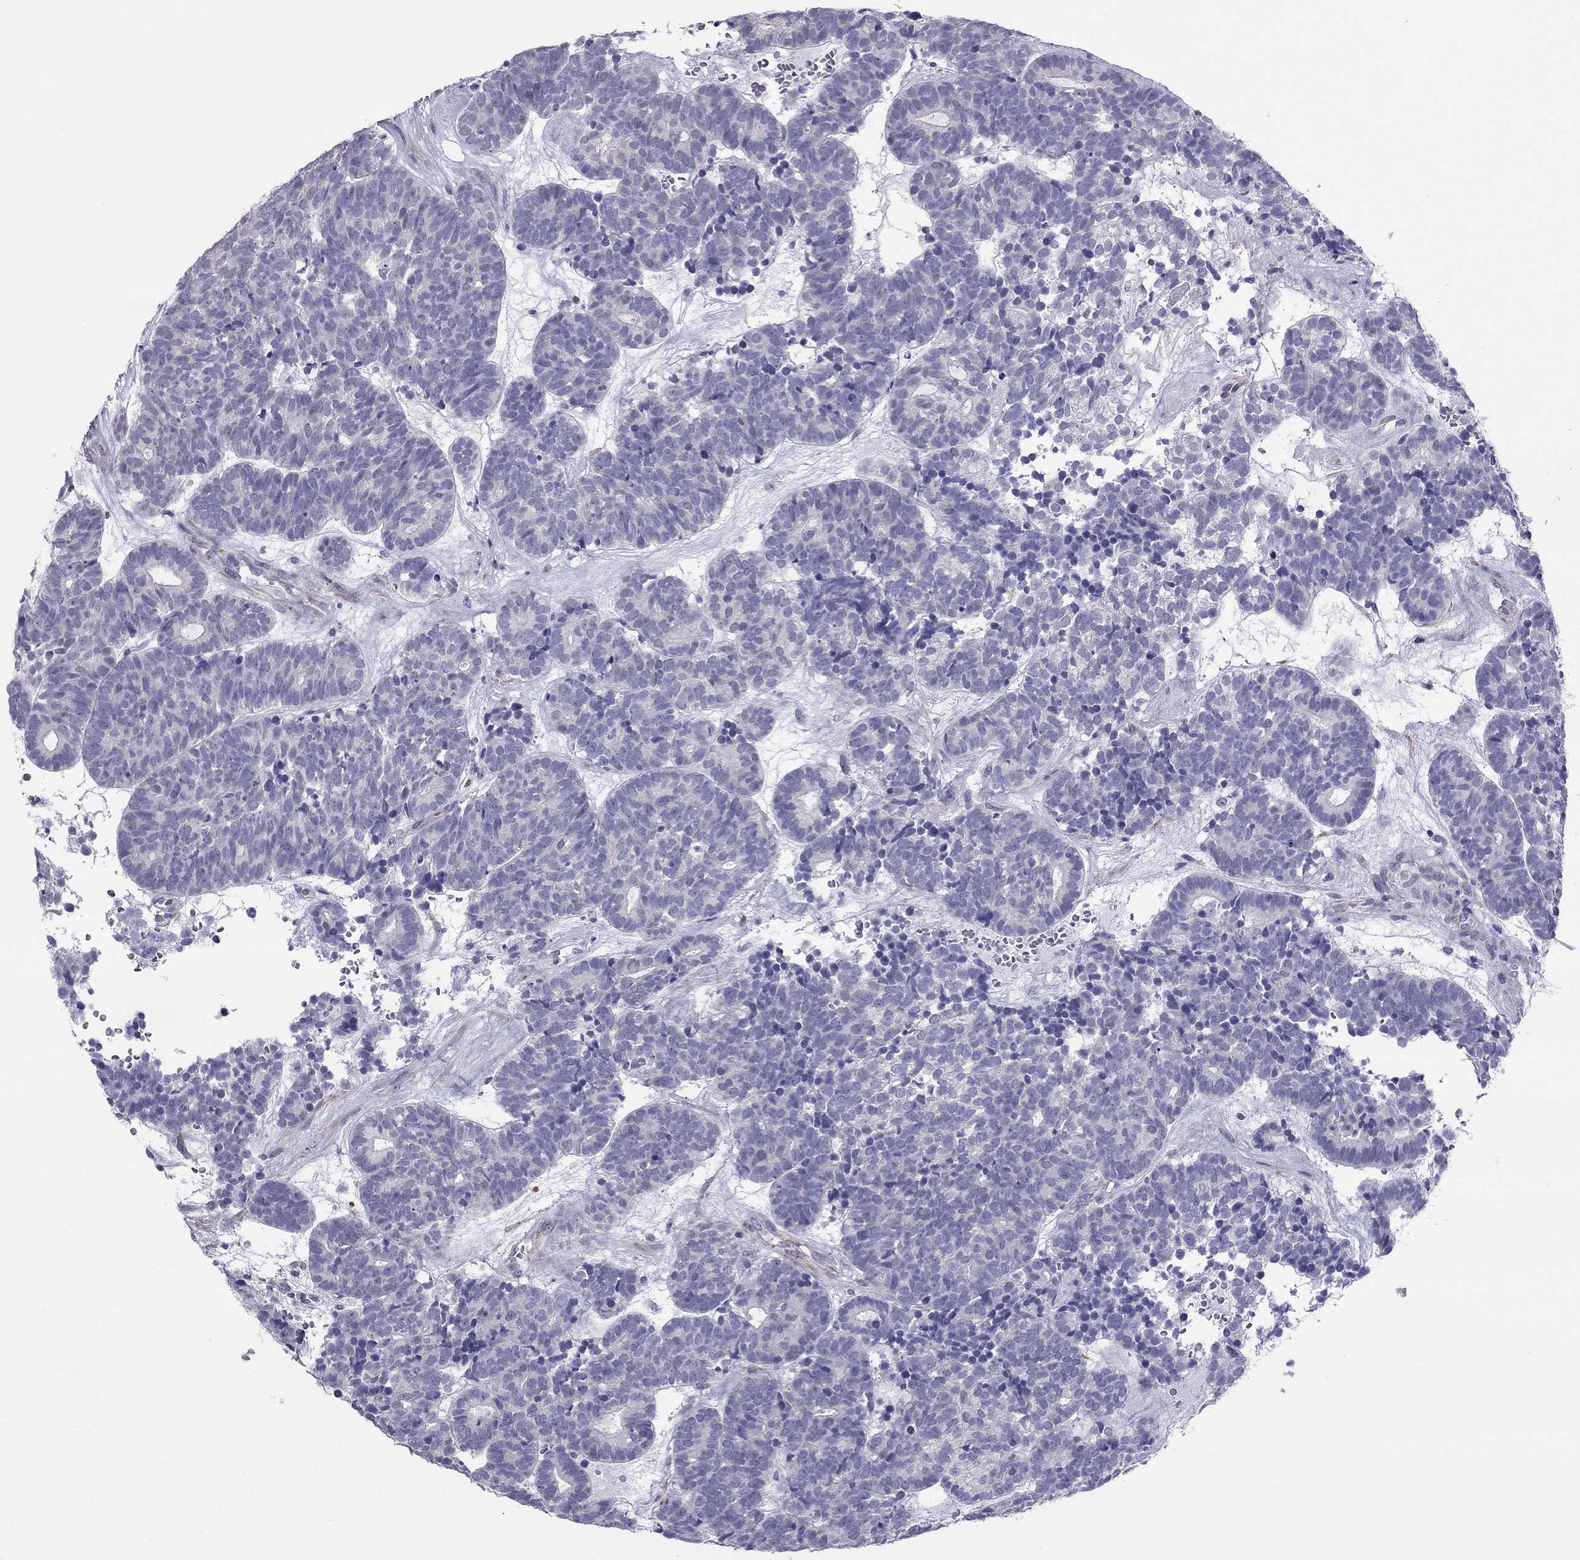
{"staining": {"intensity": "negative", "quantity": "none", "location": "none"}, "tissue": "head and neck cancer", "cell_type": "Tumor cells", "image_type": "cancer", "snomed": [{"axis": "morphology", "description": "Adenocarcinoma, NOS"}, {"axis": "topography", "description": "Head-Neck"}], "caption": "Head and neck cancer (adenocarcinoma) was stained to show a protein in brown. There is no significant staining in tumor cells. (DAB IHC visualized using brightfield microscopy, high magnification).", "gene": "CROCC2", "patient": {"sex": "female", "age": 81}}